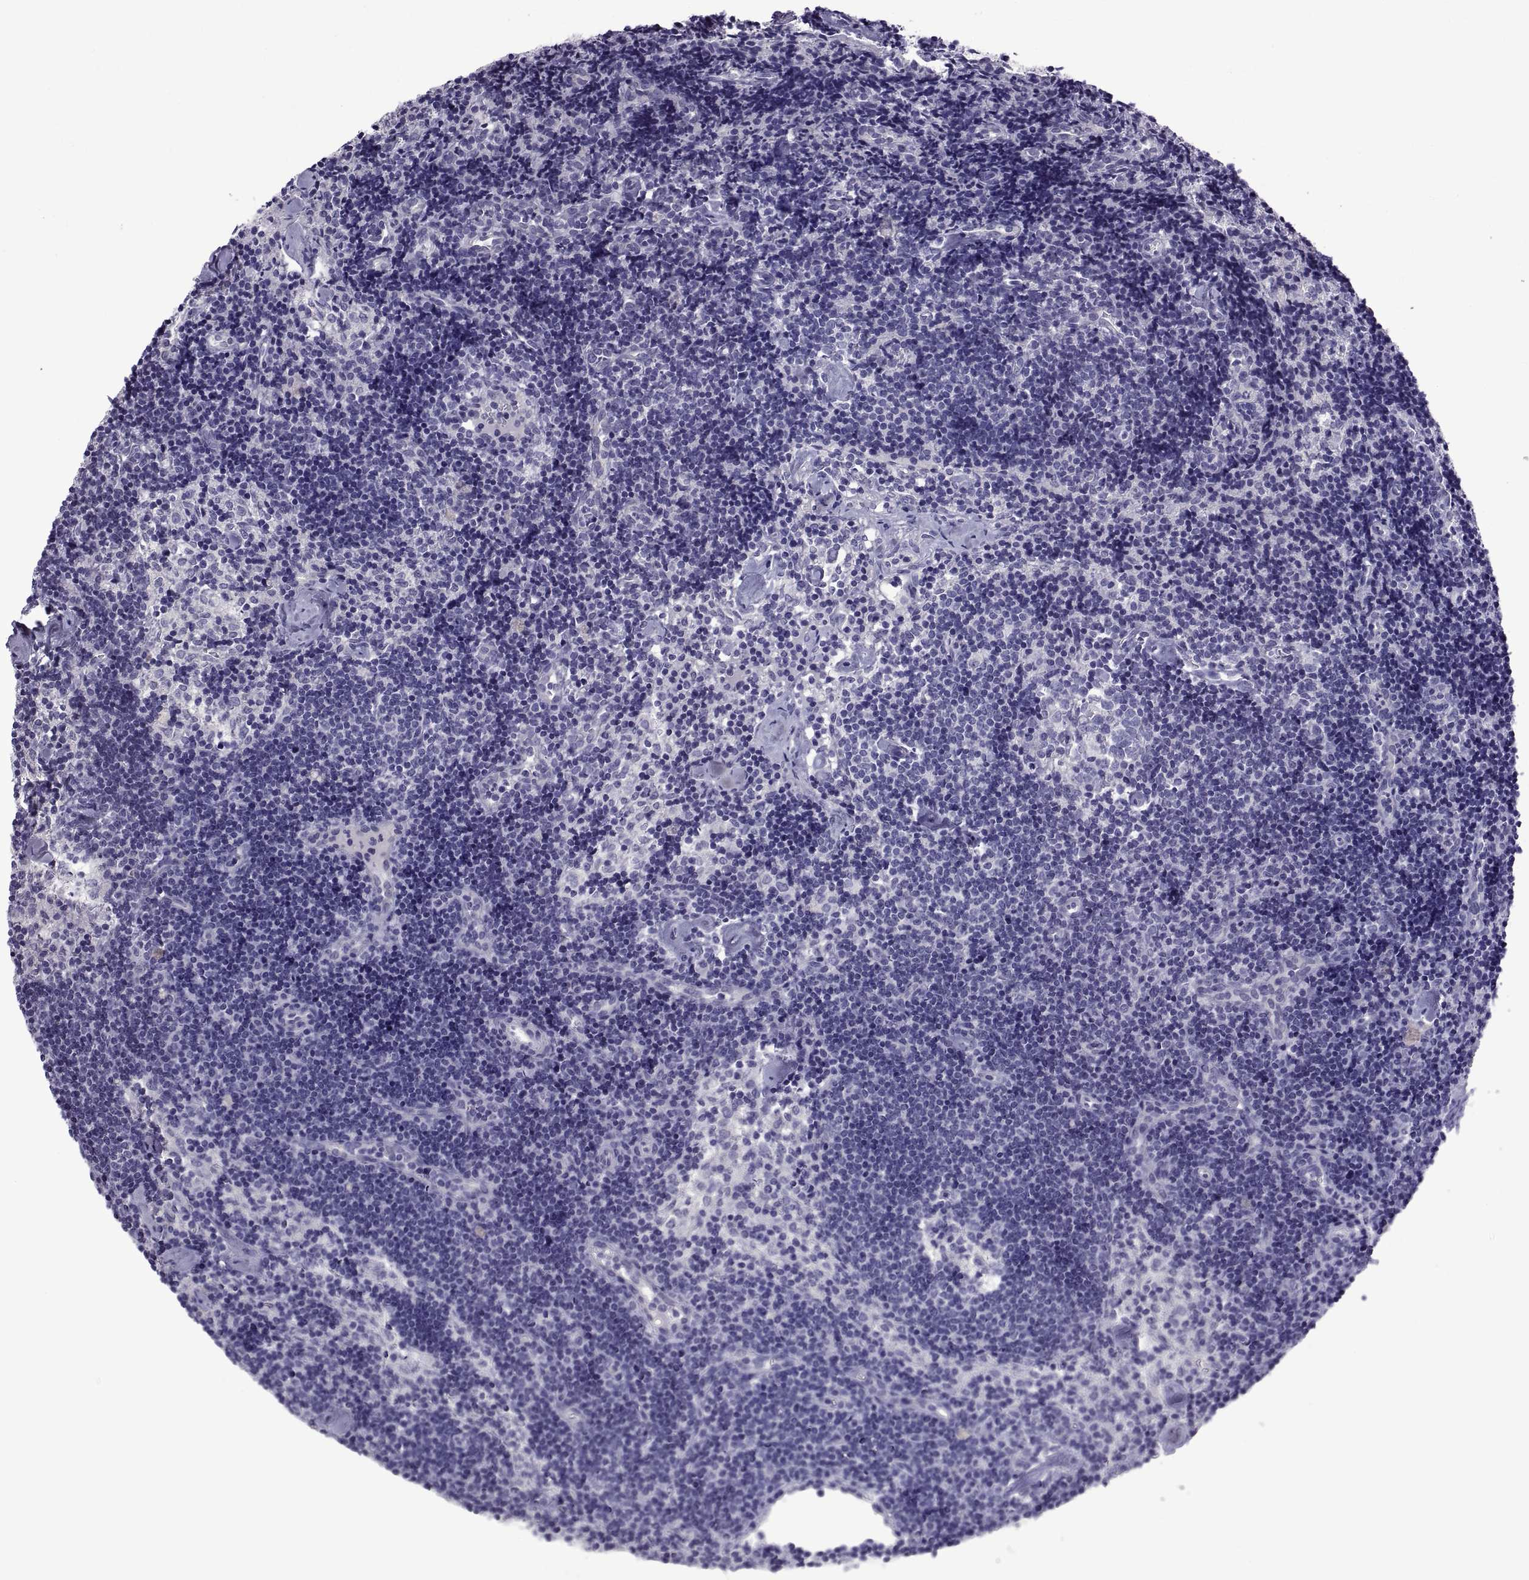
{"staining": {"intensity": "negative", "quantity": "none", "location": "none"}, "tissue": "lymph node", "cell_type": "Germinal center cells", "image_type": "normal", "snomed": [{"axis": "morphology", "description": "Normal tissue, NOS"}, {"axis": "topography", "description": "Lymph node"}], "caption": "This is an immunohistochemistry (IHC) micrograph of normal lymph node. There is no expression in germinal center cells.", "gene": "SPDYE10", "patient": {"sex": "female", "age": 42}}